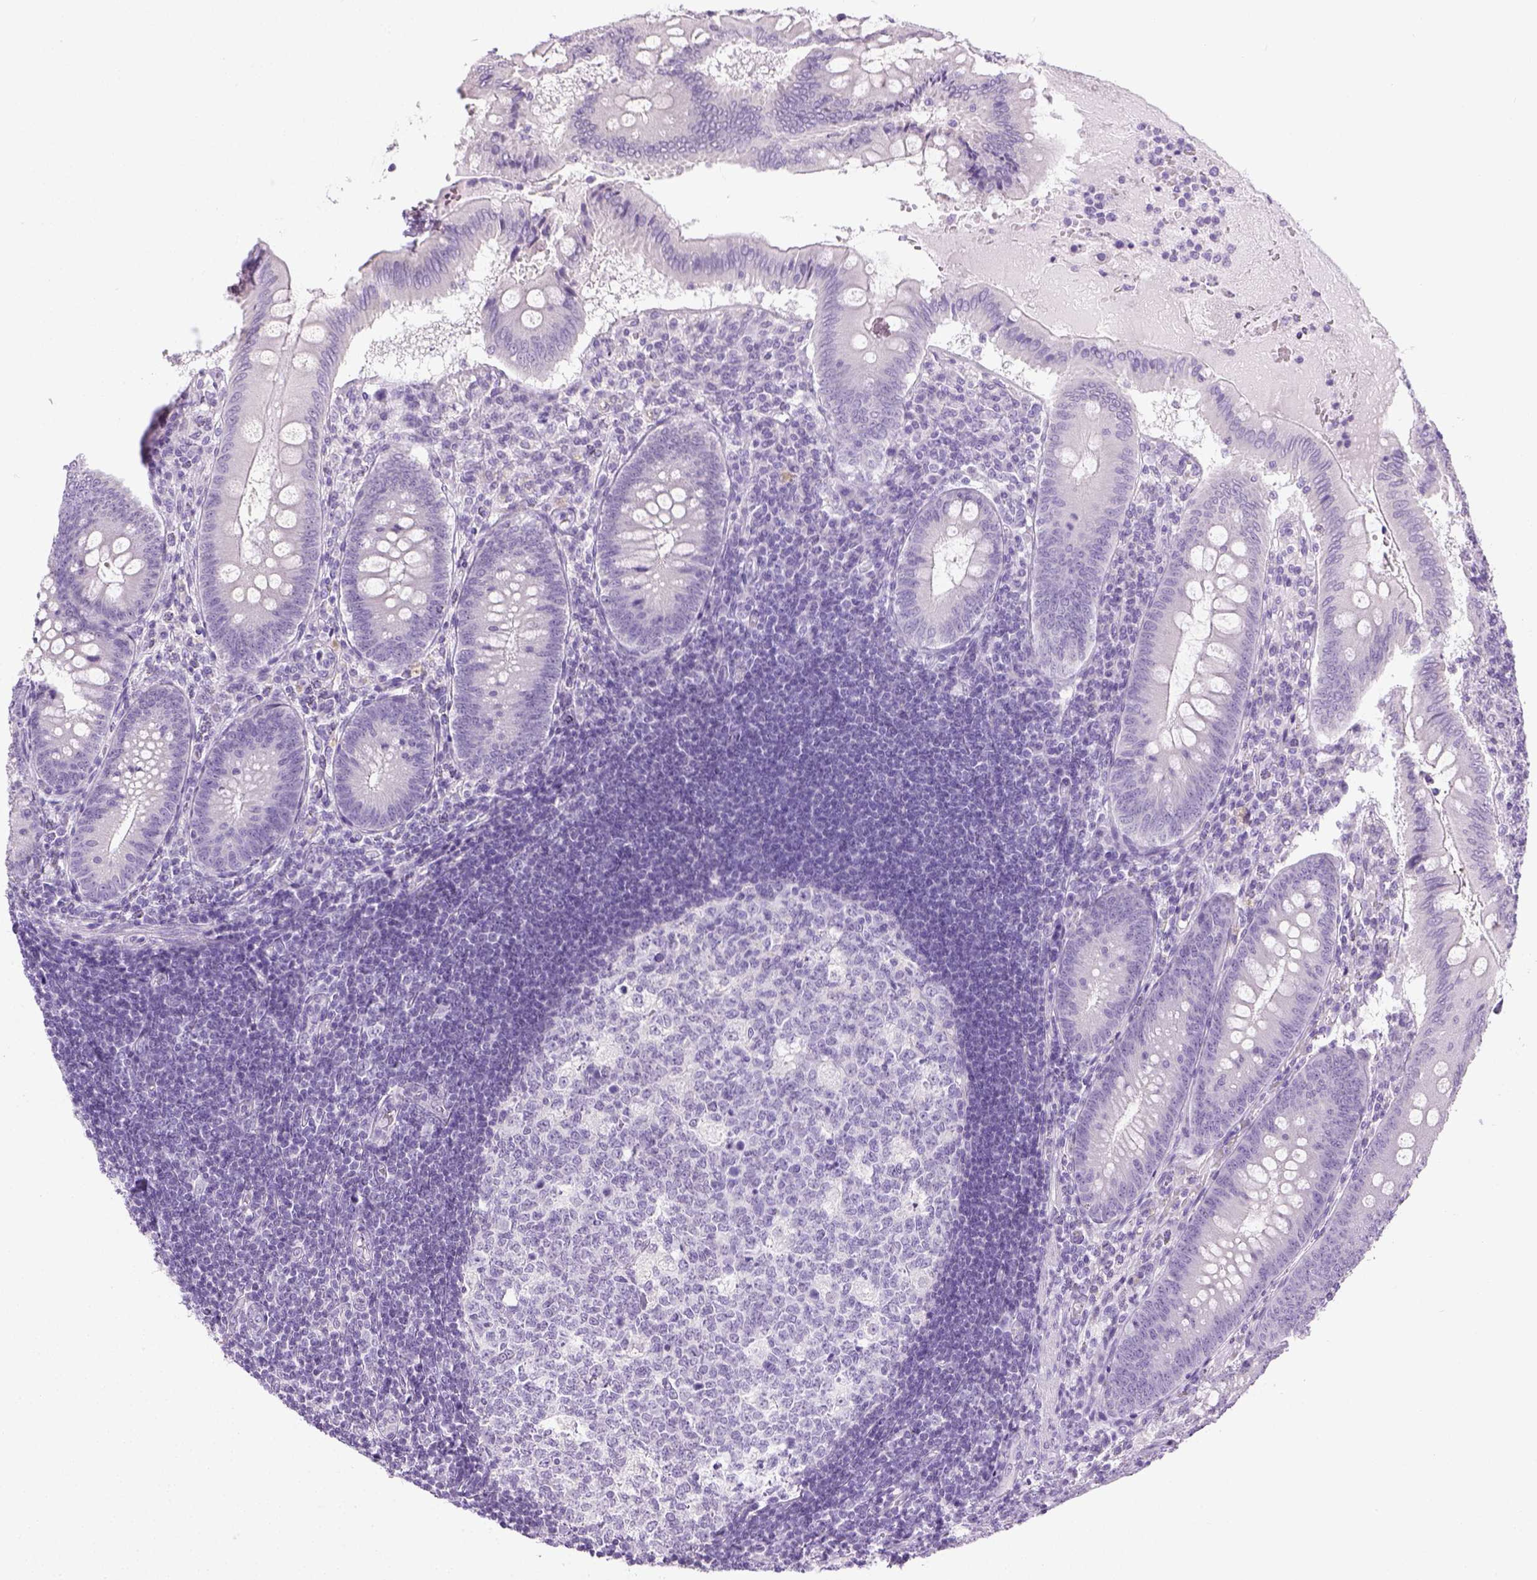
{"staining": {"intensity": "negative", "quantity": "none", "location": "none"}, "tissue": "appendix", "cell_type": "Glandular cells", "image_type": "normal", "snomed": [{"axis": "morphology", "description": "Normal tissue, NOS"}, {"axis": "morphology", "description": "Inflammation, NOS"}, {"axis": "topography", "description": "Appendix"}], "caption": "IHC photomicrograph of unremarkable human appendix stained for a protein (brown), which shows no staining in glandular cells. (IHC, brightfield microscopy, high magnification).", "gene": "LGSN", "patient": {"sex": "male", "age": 16}}